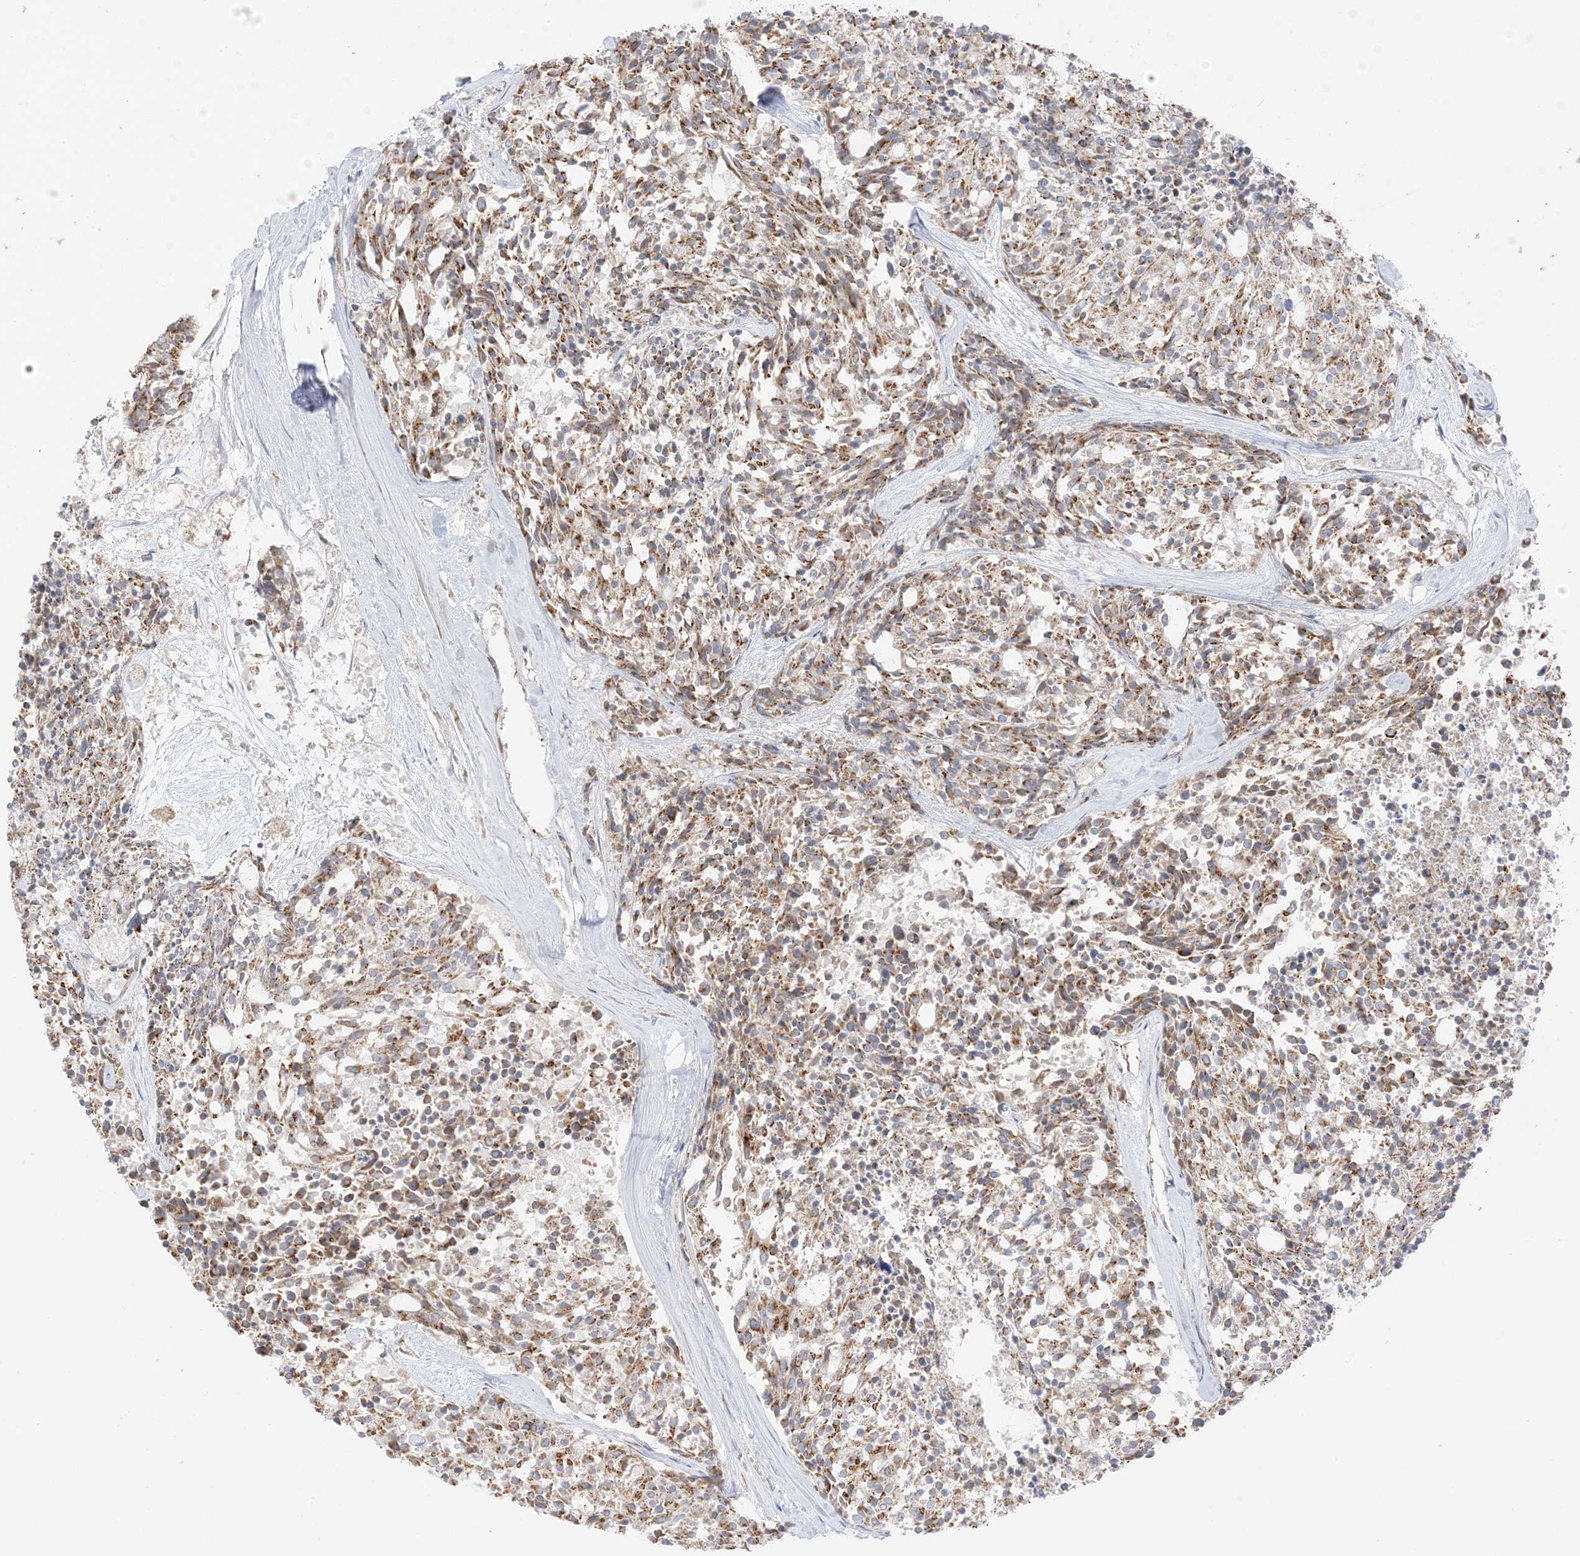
{"staining": {"intensity": "moderate", "quantity": ">75%", "location": "cytoplasmic/membranous"}, "tissue": "carcinoid", "cell_type": "Tumor cells", "image_type": "cancer", "snomed": [{"axis": "morphology", "description": "Carcinoid, malignant, NOS"}, {"axis": "topography", "description": "Pancreas"}], "caption": "Carcinoid stained for a protein (brown) exhibits moderate cytoplasmic/membranous positive positivity in approximately >75% of tumor cells.", "gene": "SLC25A12", "patient": {"sex": "female", "age": 54}}